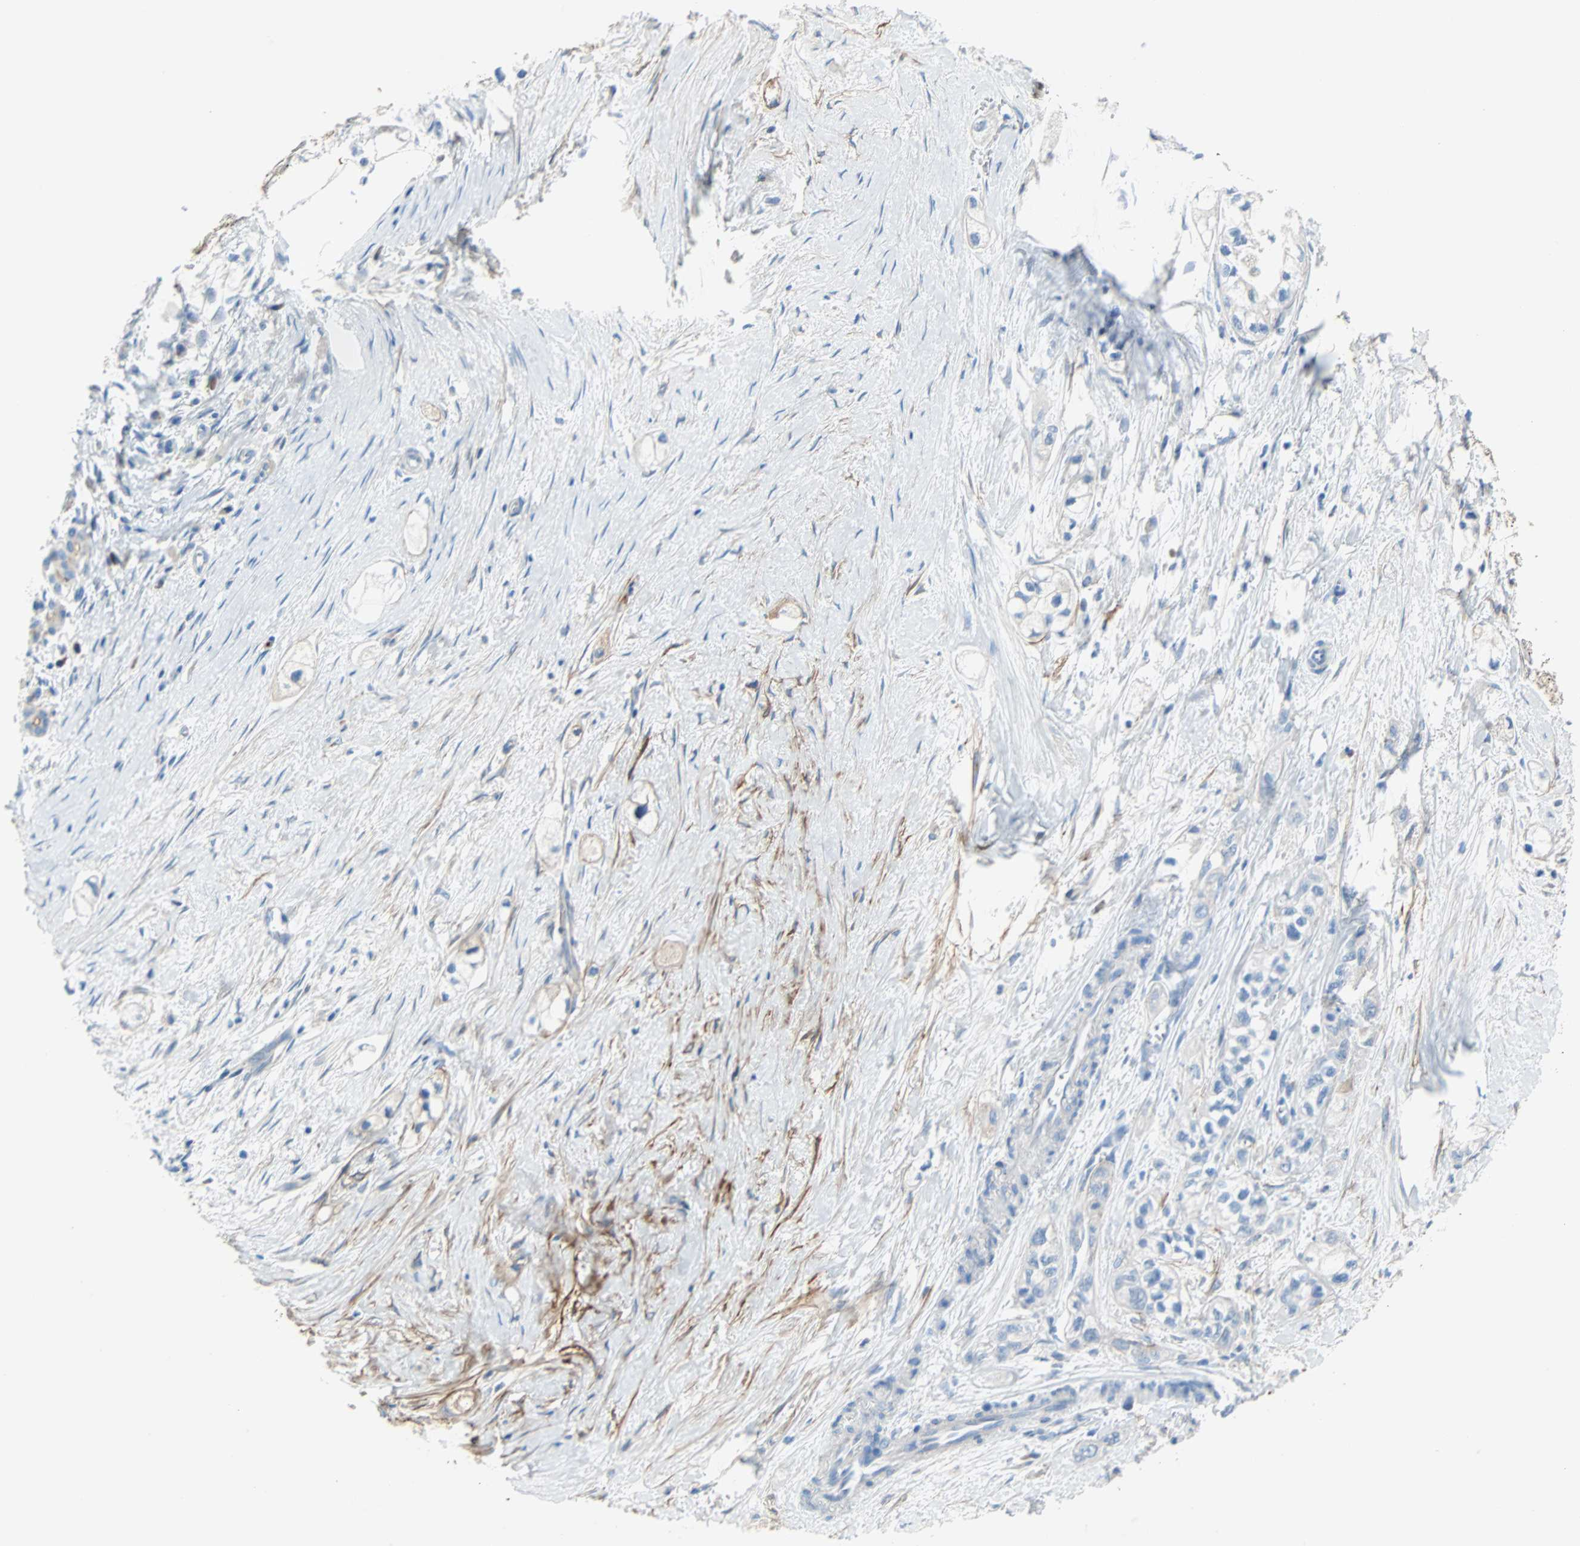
{"staining": {"intensity": "negative", "quantity": "none", "location": "none"}, "tissue": "pancreatic cancer", "cell_type": "Tumor cells", "image_type": "cancer", "snomed": [{"axis": "morphology", "description": "Adenocarcinoma, NOS"}, {"axis": "topography", "description": "Pancreas"}], "caption": "Photomicrograph shows no protein staining in tumor cells of pancreatic cancer tissue.", "gene": "PDPN", "patient": {"sex": "male", "age": 74}}